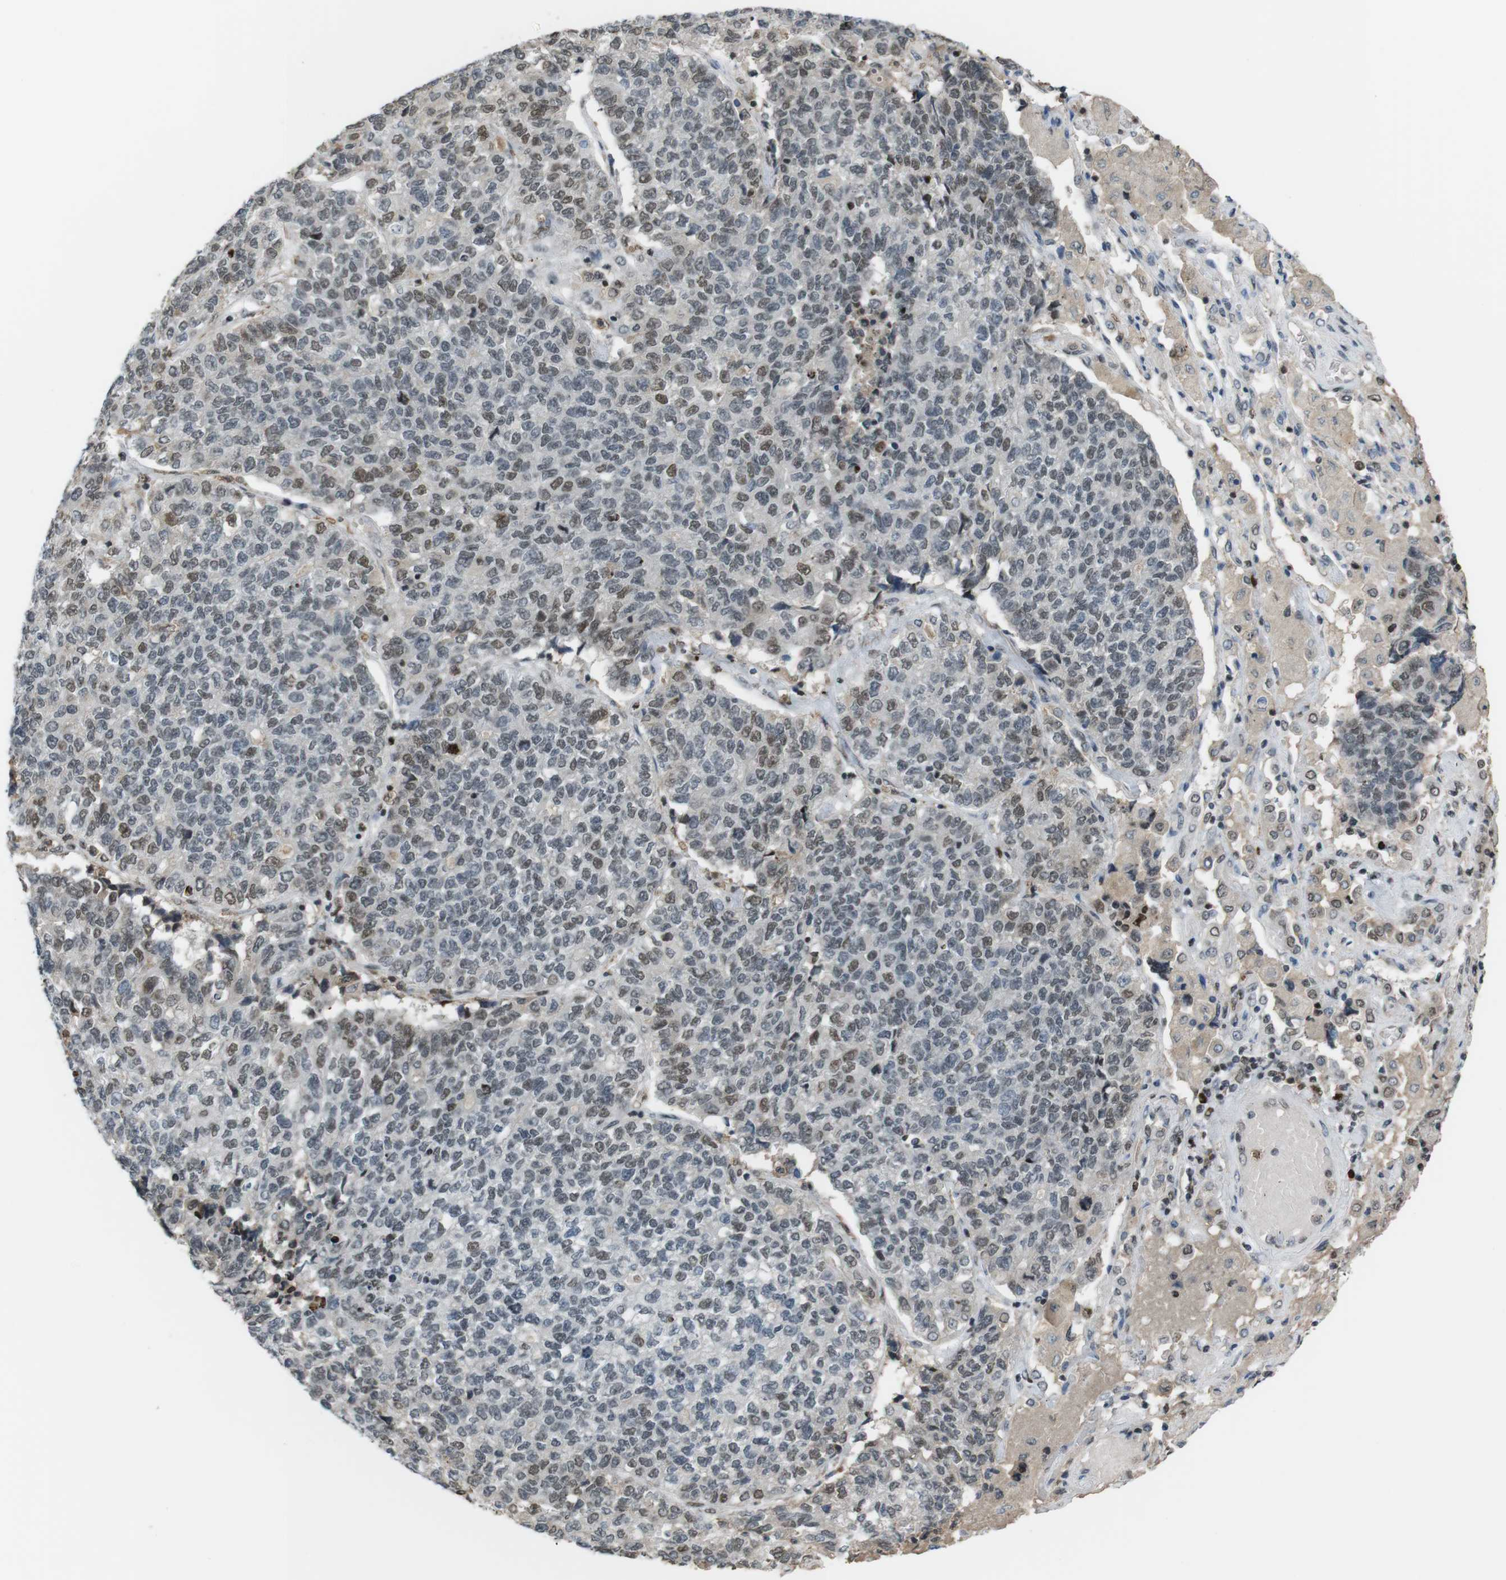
{"staining": {"intensity": "weak", "quantity": "25%-75%", "location": "nuclear"}, "tissue": "lung cancer", "cell_type": "Tumor cells", "image_type": "cancer", "snomed": [{"axis": "morphology", "description": "Adenocarcinoma, NOS"}, {"axis": "topography", "description": "Lung"}], "caption": "Immunohistochemical staining of lung cancer (adenocarcinoma) exhibits low levels of weak nuclear protein staining in about 25%-75% of tumor cells.", "gene": "SUB1", "patient": {"sex": "male", "age": 49}}